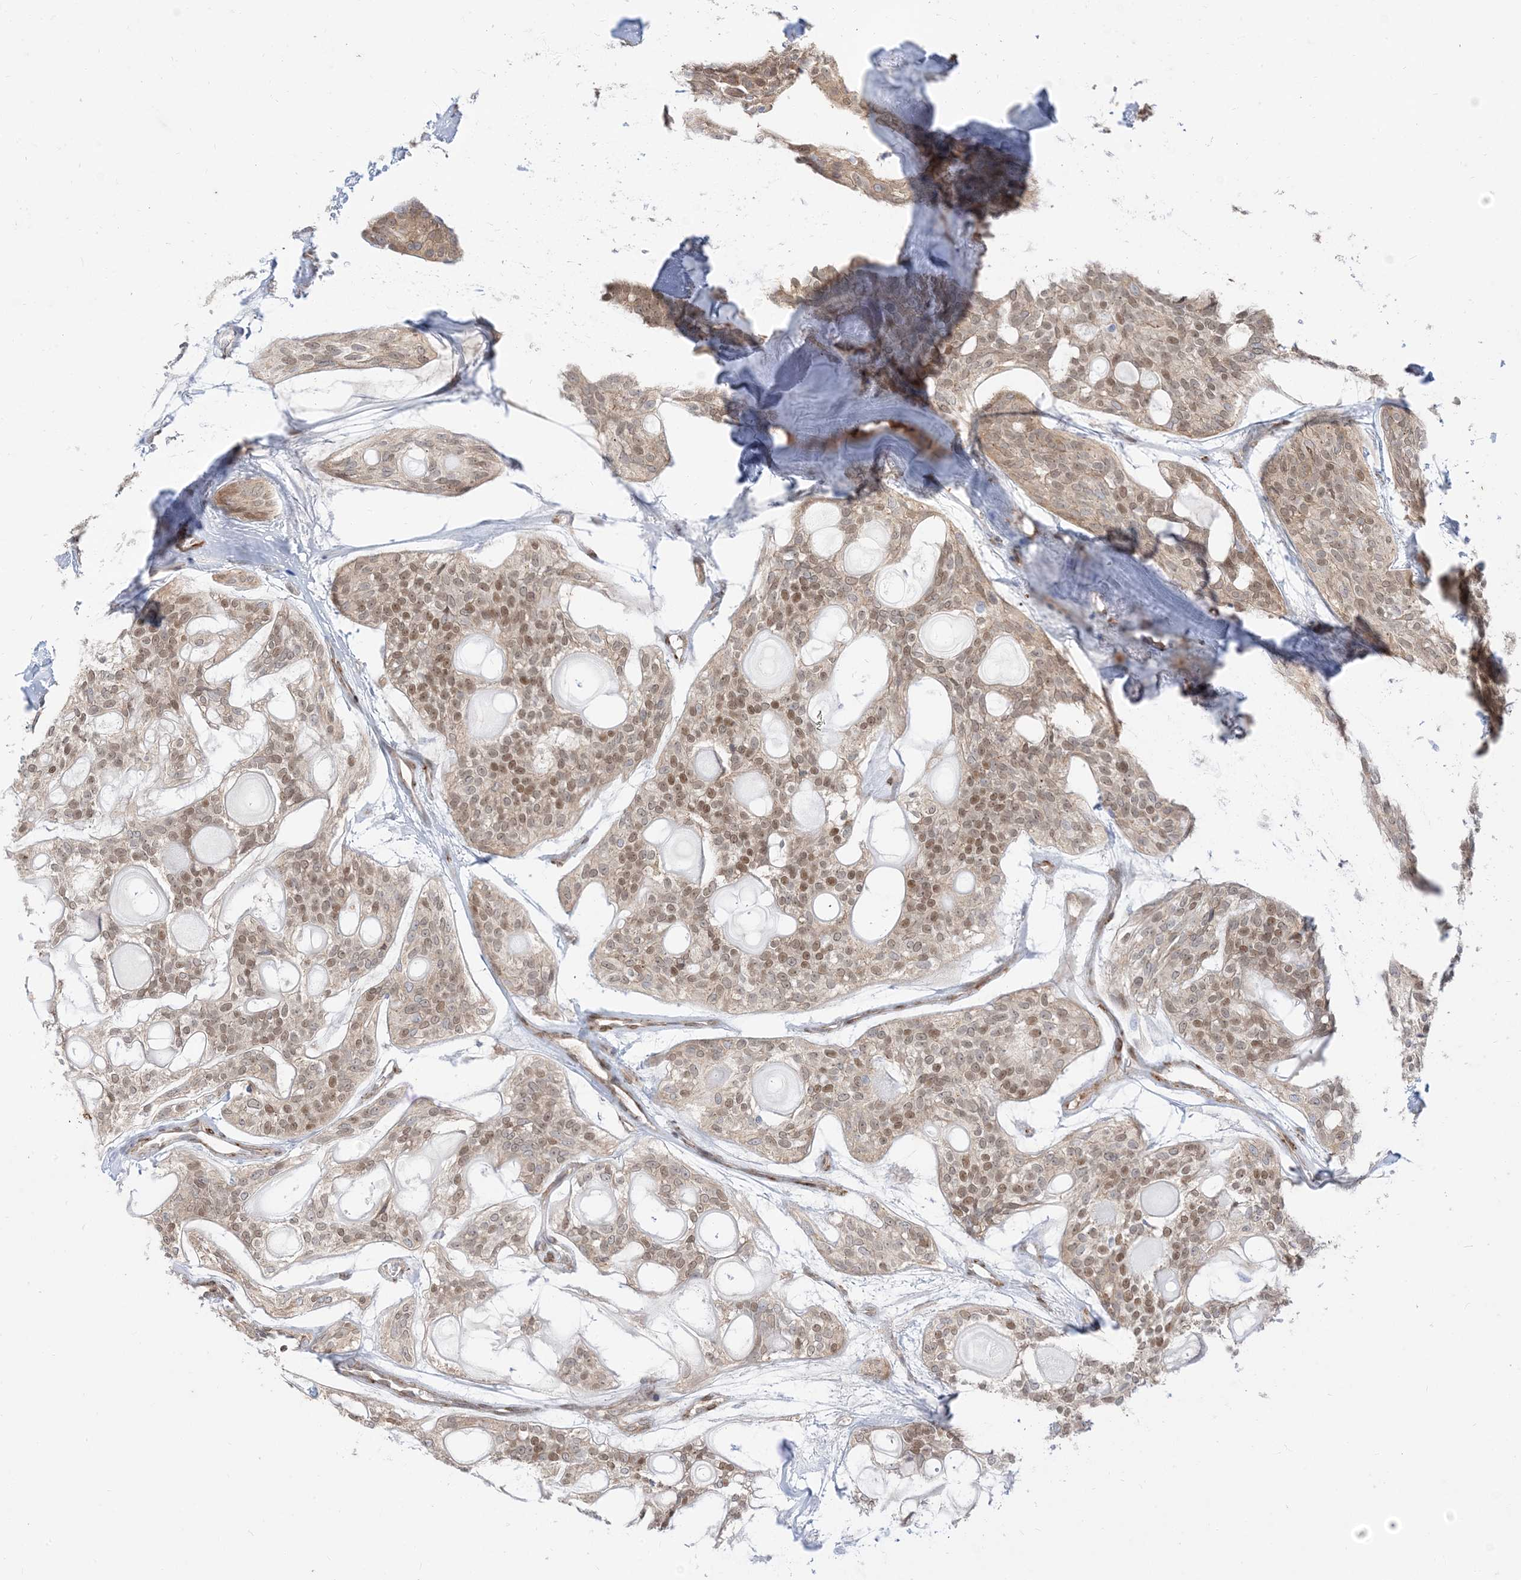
{"staining": {"intensity": "moderate", "quantity": "25%-75%", "location": "nuclear"}, "tissue": "head and neck cancer", "cell_type": "Tumor cells", "image_type": "cancer", "snomed": [{"axis": "morphology", "description": "Adenocarcinoma, NOS"}, {"axis": "topography", "description": "Head-Neck"}], "caption": "Immunohistochemical staining of human head and neck cancer exhibits moderate nuclear protein expression in approximately 25%-75% of tumor cells.", "gene": "RIN1", "patient": {"sex": "male", "age": 66}}